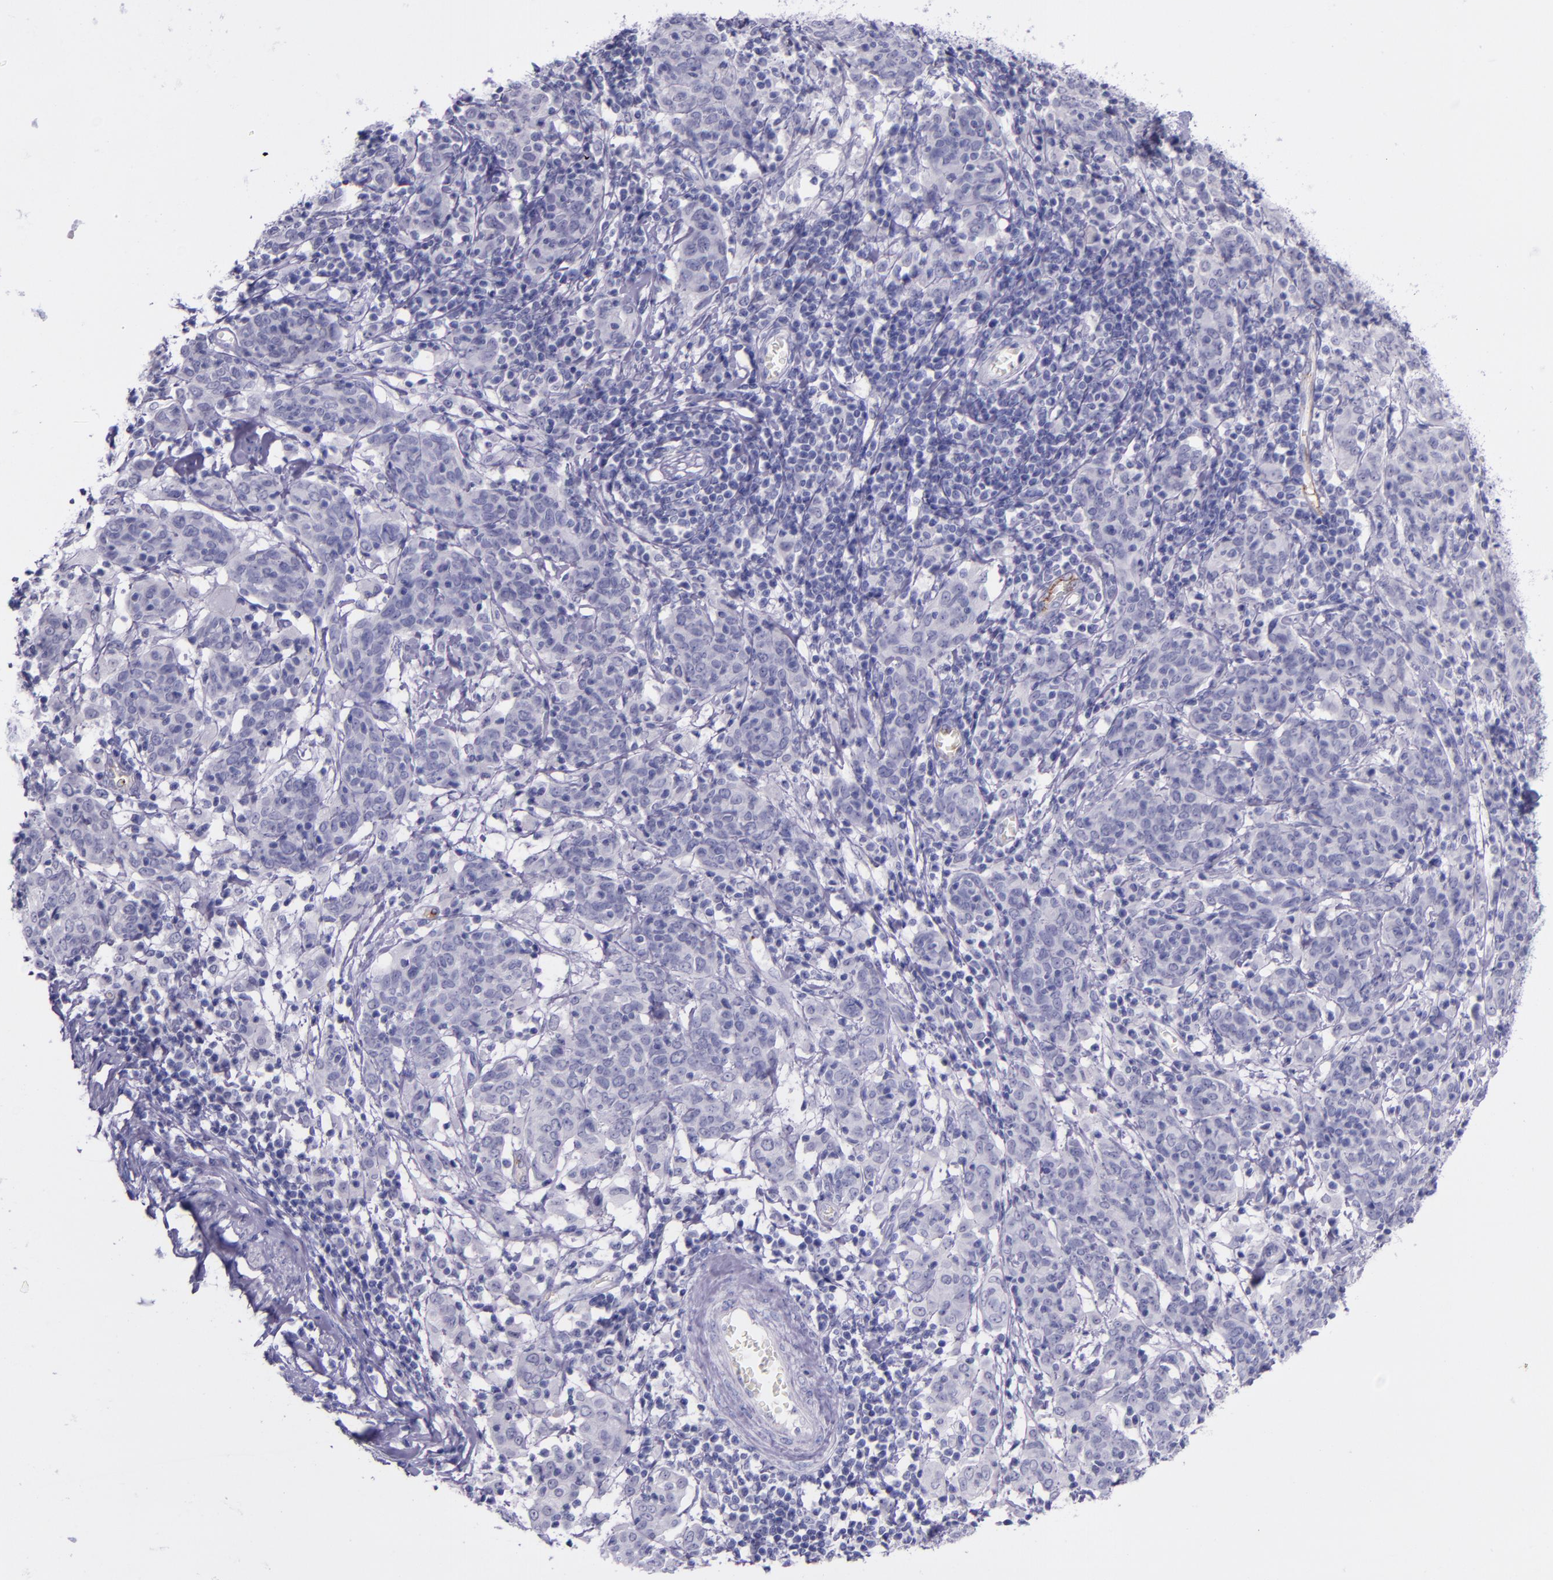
{"staining": {"intensity": "negative", "quantity": "none", "location": "none"}, "tissue": "cervical cancer", "cell_type": "Tumor cells", "image_type": "cancer", "snomed": [{"axis": "morphology", "description": "Normal tissue, NOS"}, {"axis": "morphology", "description": "Squamous cell carcinoma, NOS"}, {"axis": "topography", "description": "Cervix"}], "caption": "Squamous cell carcinoma (cervical) stained for a protein using immunohistochemistry displays no expression tumor cells.", "gene": "SELE", "patient": {"sex": "female", "age": 67}}